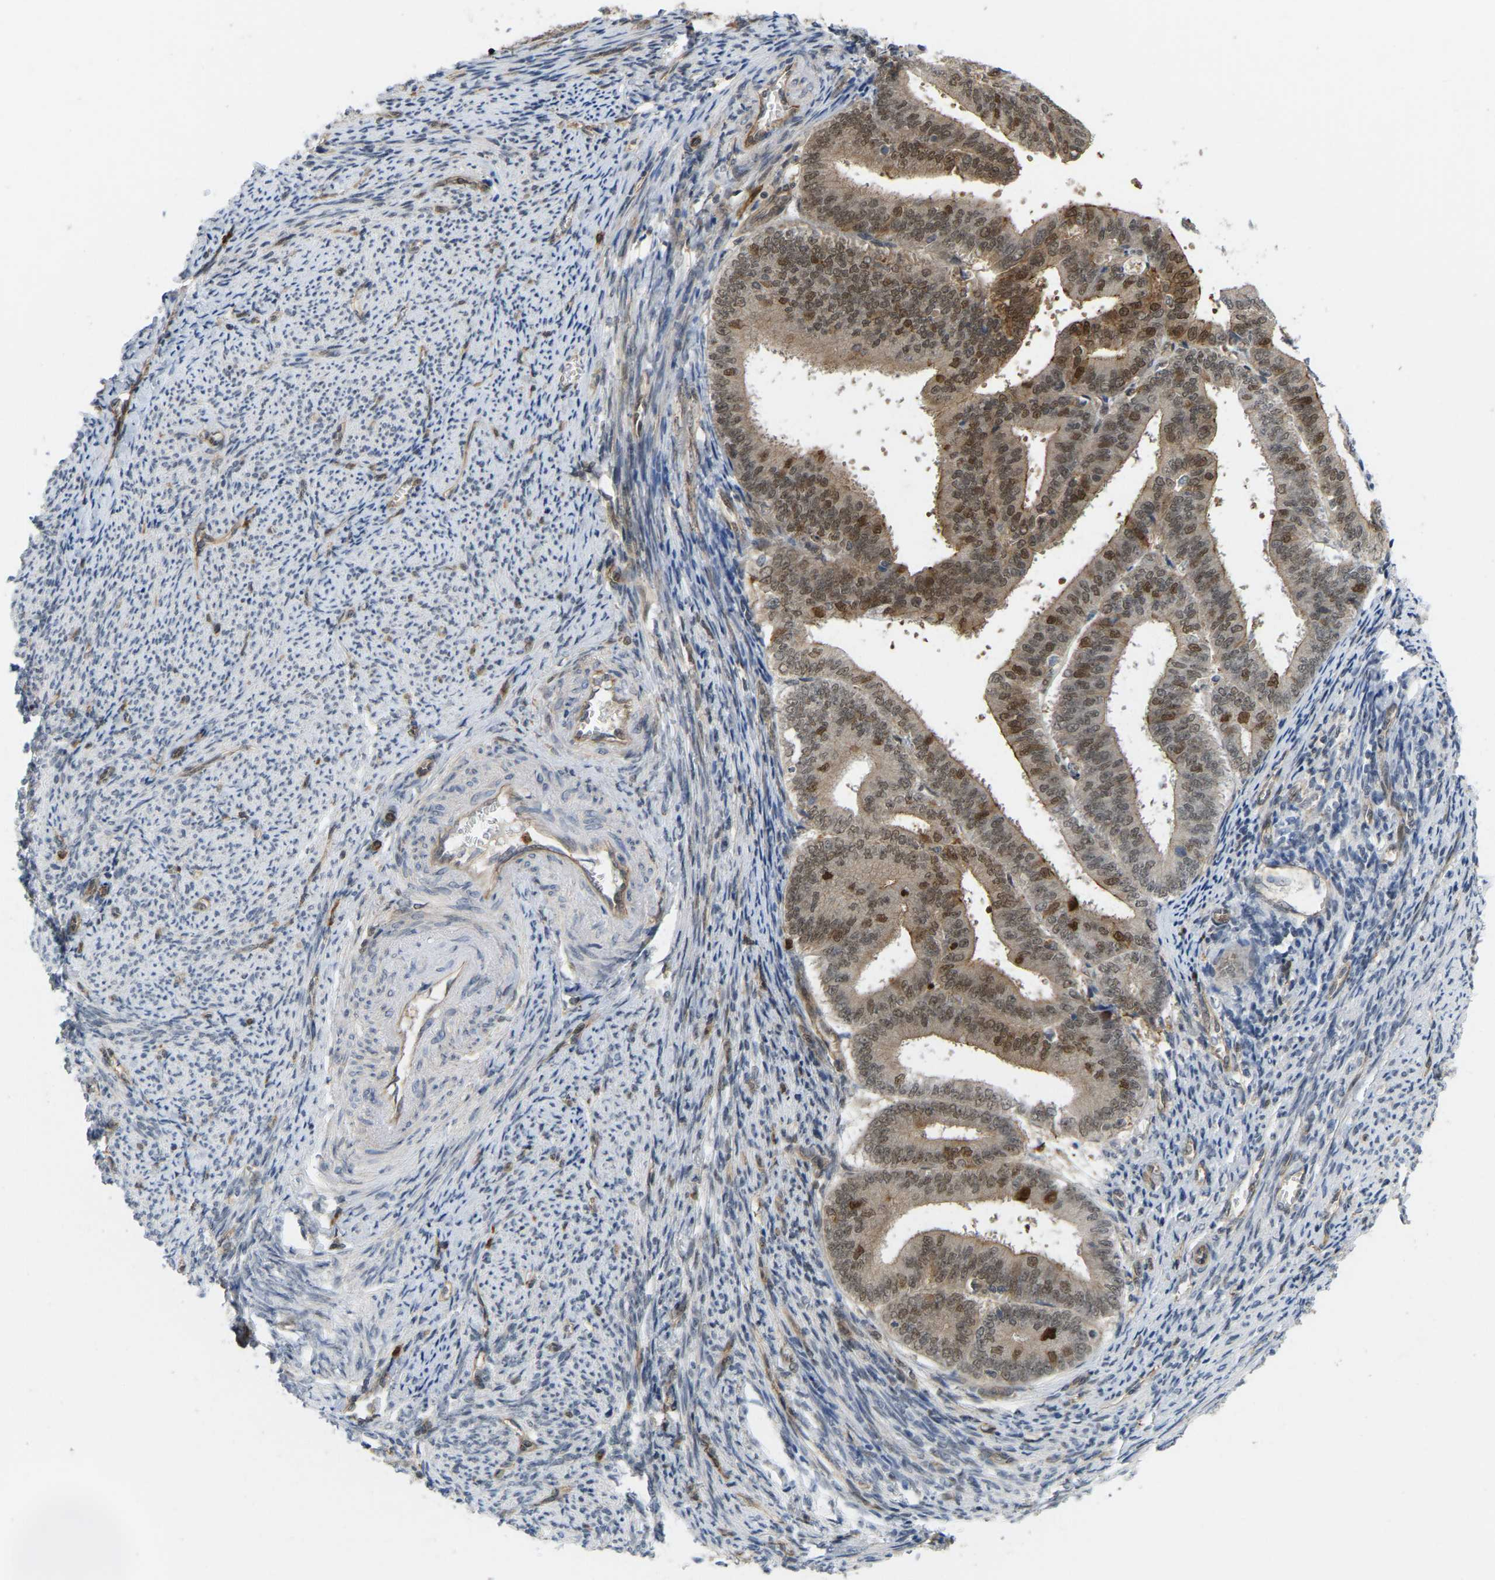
{"staining": {"intensity": "moderate", "quantity": ">75%", "location": "cytoplasmic/membranous,nuclear"}, "tissue": "endometrial cancer", "cell_type": "Tumor cells", "image_type": "cancer", "snomed": [{"axis": "morphology", "description": "Adenocarcinoma, NOS"}, {"axis": "topography", "description": "Endometrium"}], "caption": "Human adenocarcinoma (endometrial) stained for a protein (brown) shows moderate cytoplasmic/membranous and nuclear positive positivity in approximately >75% of tumor cells.", "gene": "SERPINB5", "patient": {"sex": "female", "age": 63}}